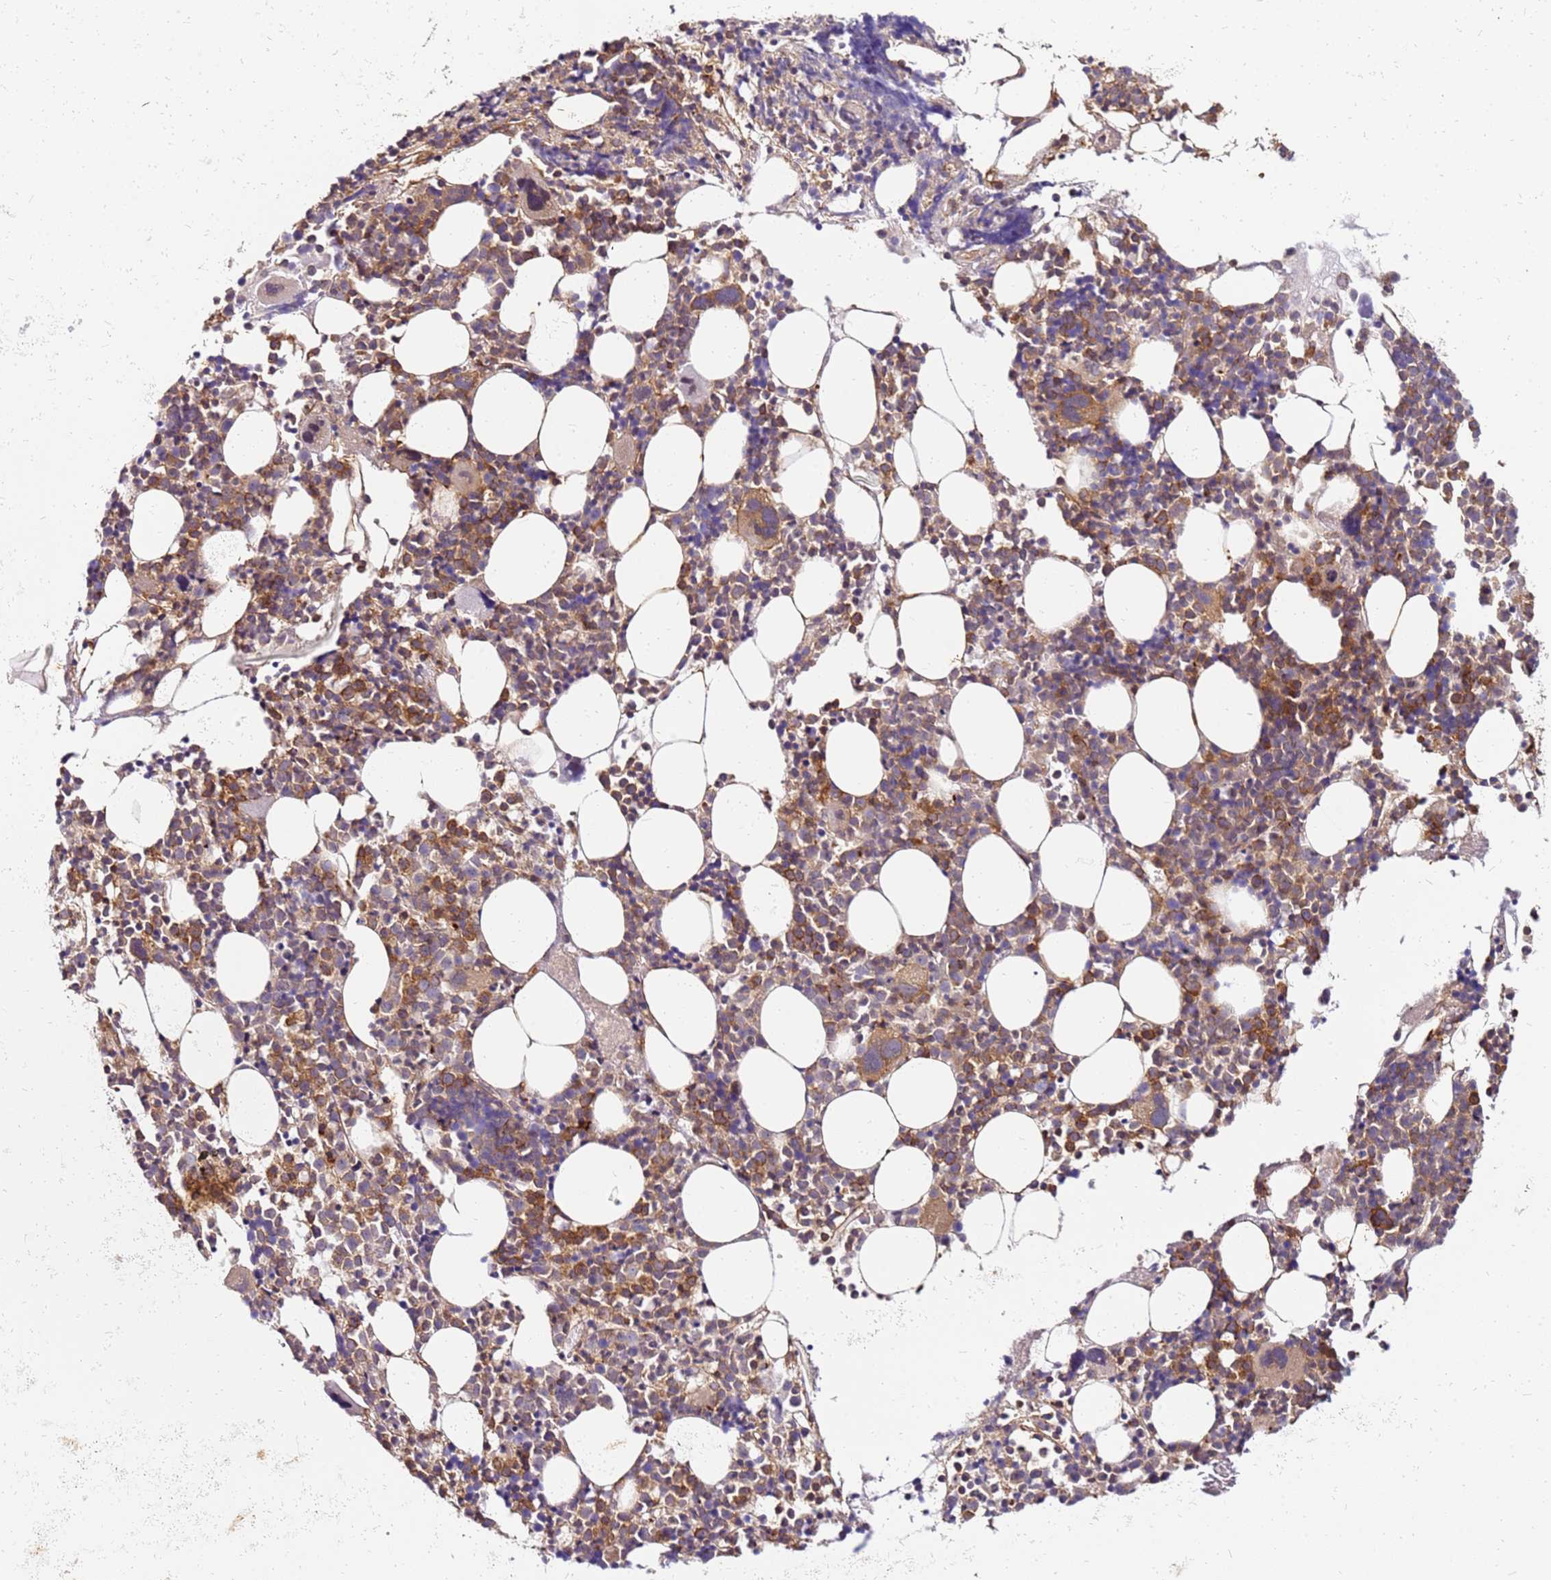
{"staining": {"intensity": "moderate", "quantity": "25%-75%", "location": "cytoplasmic/membranous"}, "tissue": "bone marrow", "cell_type": "Hematopoietic cells", "image_type": "normal", "snomed": [{"axis": "morphology", "description": "Normal tissue, NOS"}, {"axis": "topography", "description": "Bone marrow"}], "caption": "Immunohistochemistry (IHC) image of unremarkable bone marrow stained for a protein (brown), which shows medium levels of moderate cytoplasmic/membranous positivity in approximately 25%-75% of hematopoietic cells.", "gene": "PIH1D1", "patient": {"sex": "female", "age": 48}}